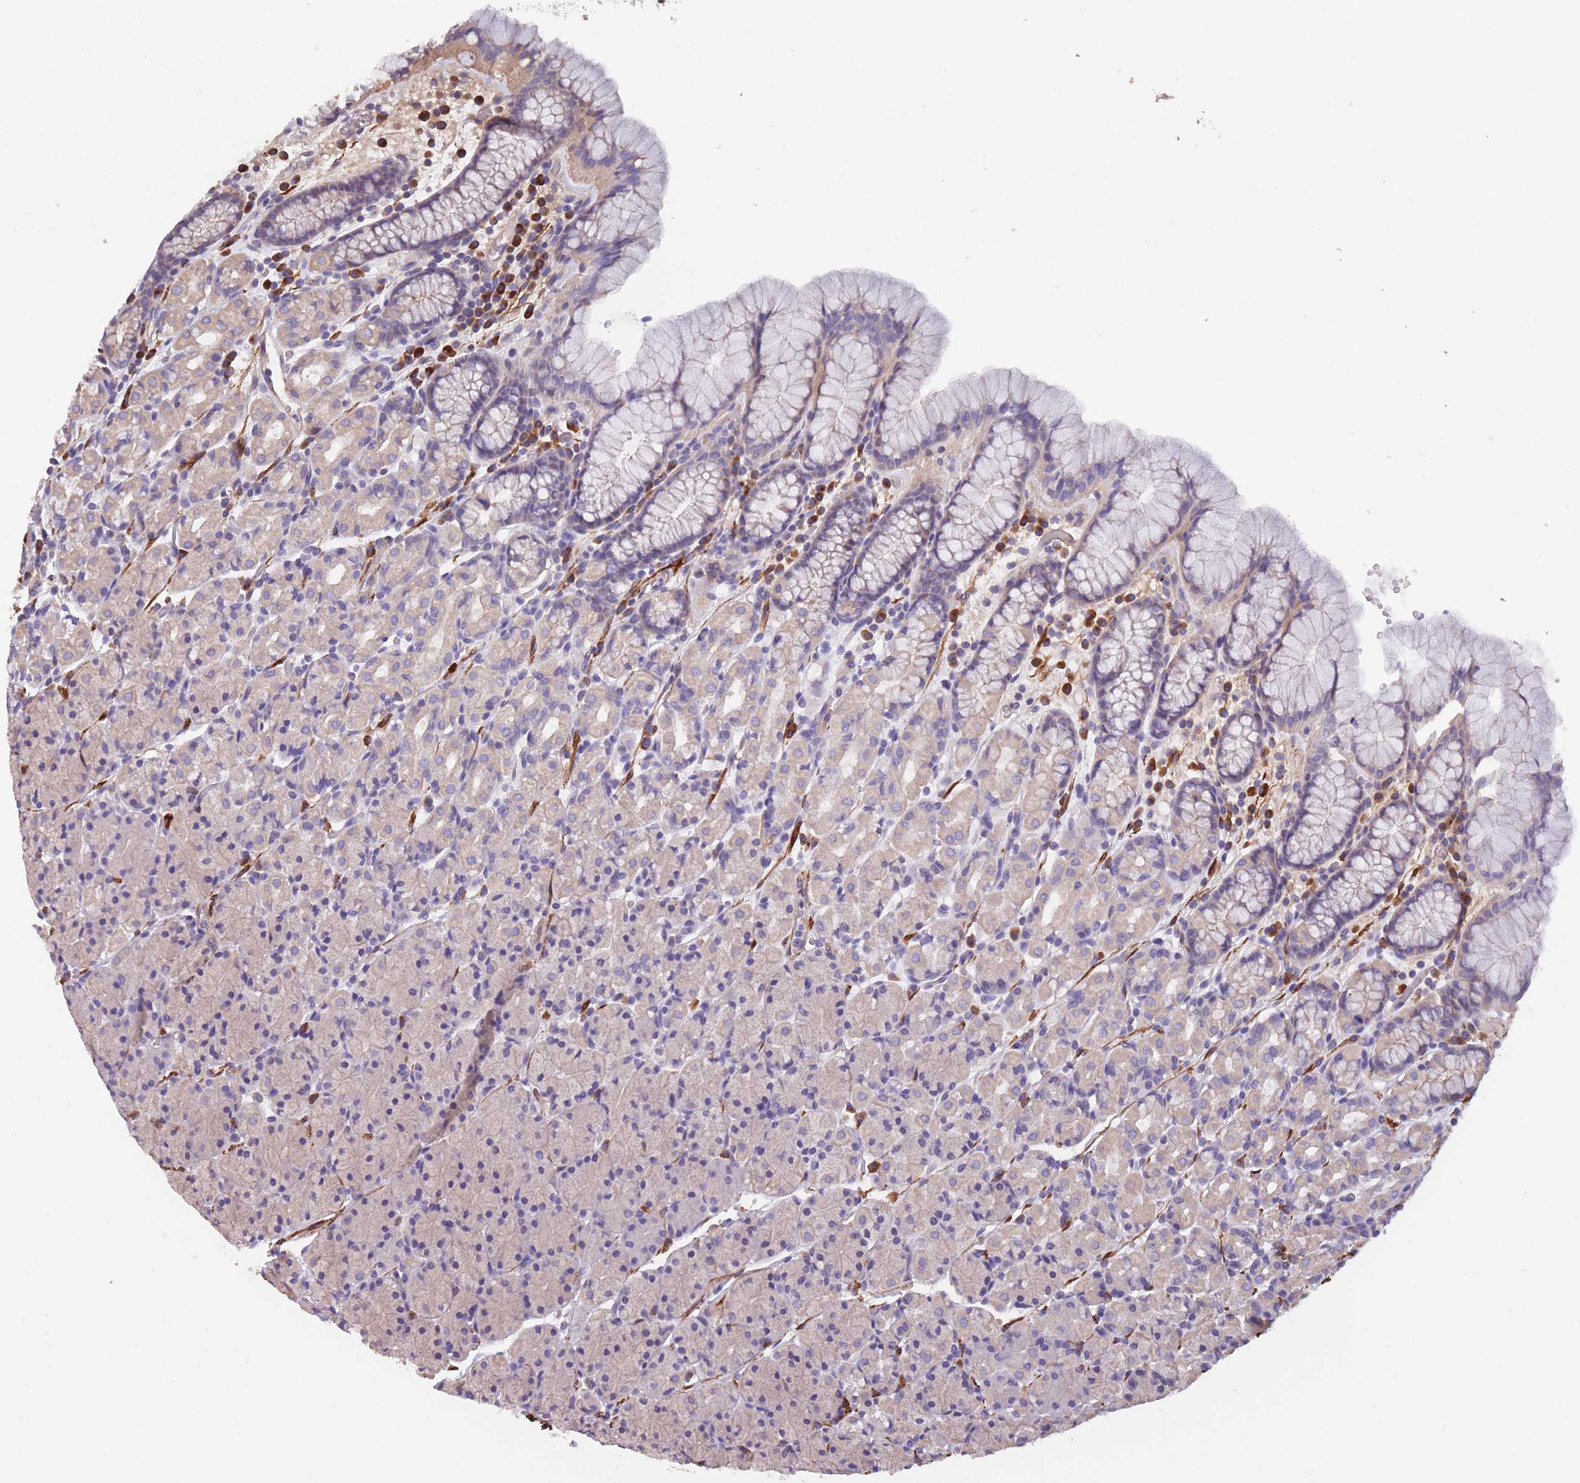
{"staining": {"intensity": "moderate", "quantity": "25%-75%", "location": "cytoplasmic/membranous"}, "tissue": "stomach", "cell_type": "Glandular cells", "image_type": "normal", "snomed": [{"axis": "morphology", "description": "Normal tissue, NOS"}, {"axis": "topography", "description": "Stomach, upper"}, {"axis": "topography", "description": "Stomach"}], "caption": "The immunohistochemical stain labels moderate cytoplasmic/membranous positivity in glandular cells of benign stomach. (DAB (3,3'-diaminobenzidine) = brown stain, brightfield microscopy at high magnification).", "gene": "TOMM40L", "patient": {"sex": "male", "age": 62}}